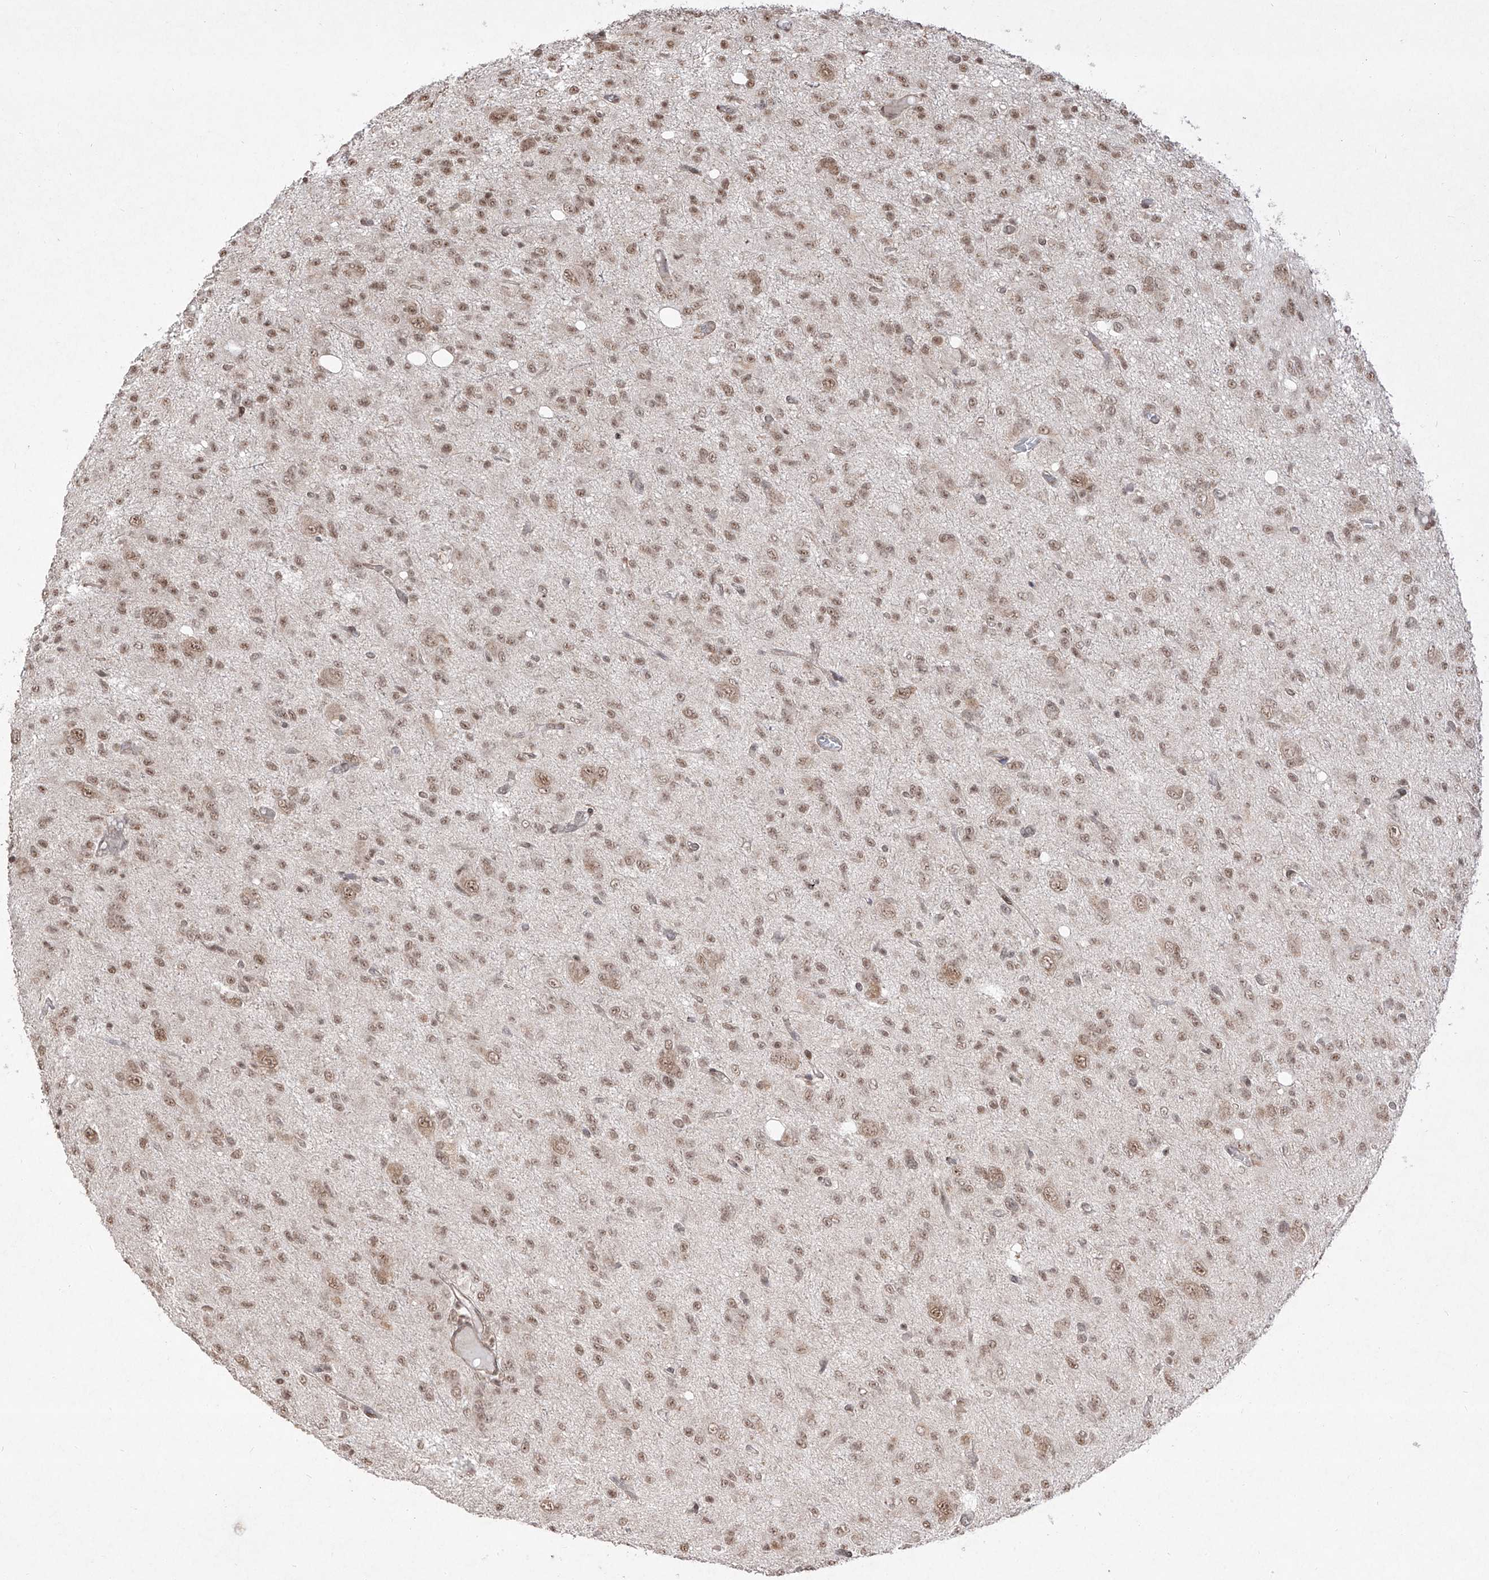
{"staining": {"intensity": "weak", "quantity": ">75%", "location": "nuclear"}, "tissue": "glioma", "cell_type": "Tumor cells", "image_type": "cancer", "snomed": [{"axis": "morphology", "description": "Glioma, malignant, High grade"}, {"axis": "topography", "description": "Brain"}], "caption": "Protein expression analysis of human high-grade glioma (malignant) reveals weak nuclear positivity in about >75% of tumor cells.", "gene": "SNRNP27", "patient": {"sex": "female", "age": 59}}